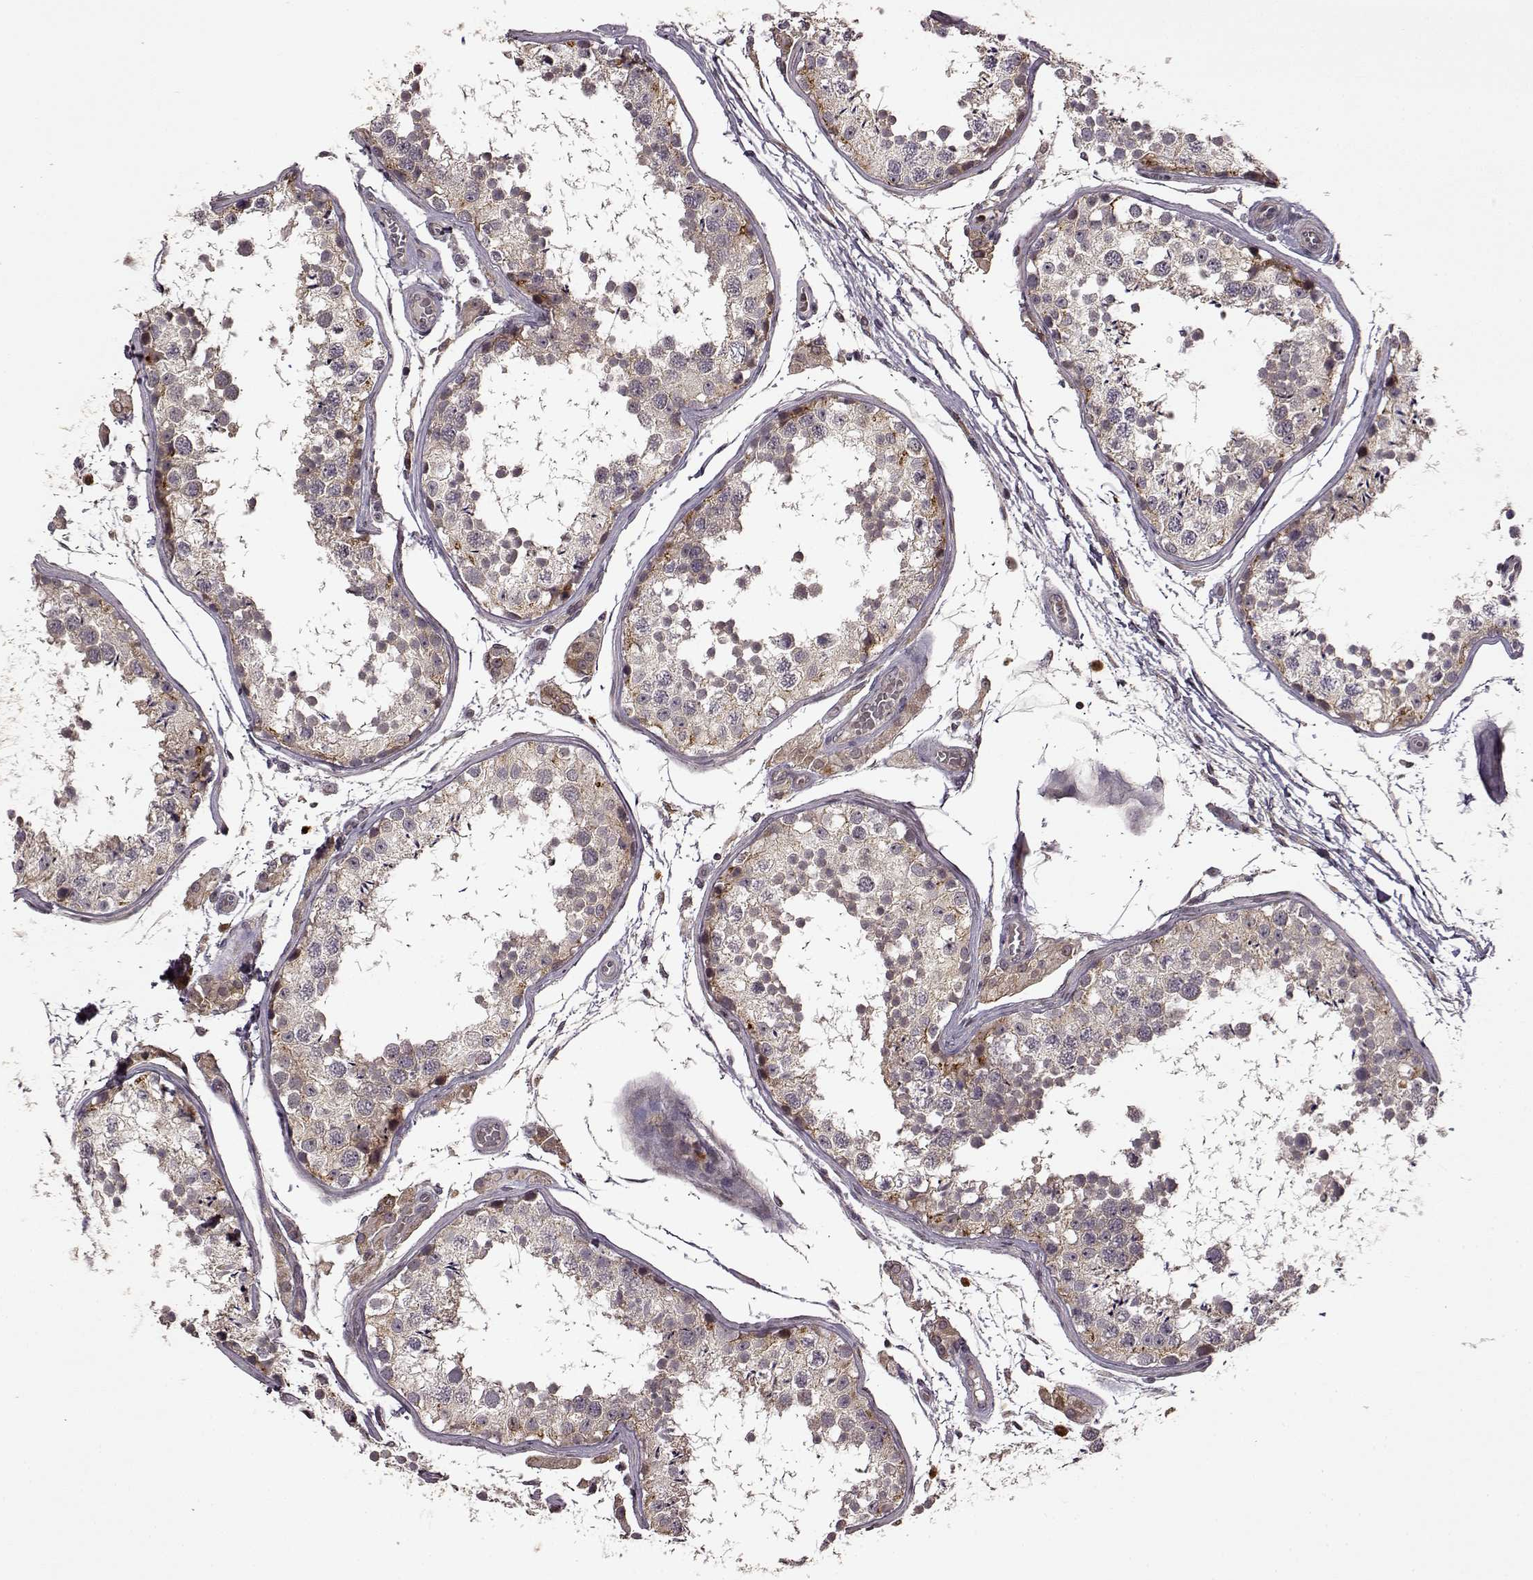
{"staining": {"intensity": "moderate", "quantity": "<25%", "location": "cytoplasmic/membranous"}, "tissue": "testis", "cell_type": "Cells in seminiferous ducts", "image_type": "normal", "snomed": [{"axis": "morphology", "description": "Normal tissue, NOS"}, {"axis": "topography", "description": "Testis"}], "caption": "An image showing moderate cytoplasmic/membranous staining in about <25% of cells in seminiferous ducts in benign testis, as visualized by brown immunohistochemical staining.", "gene": "TRMU", "patient": {"sex": "male", "age": 29}}